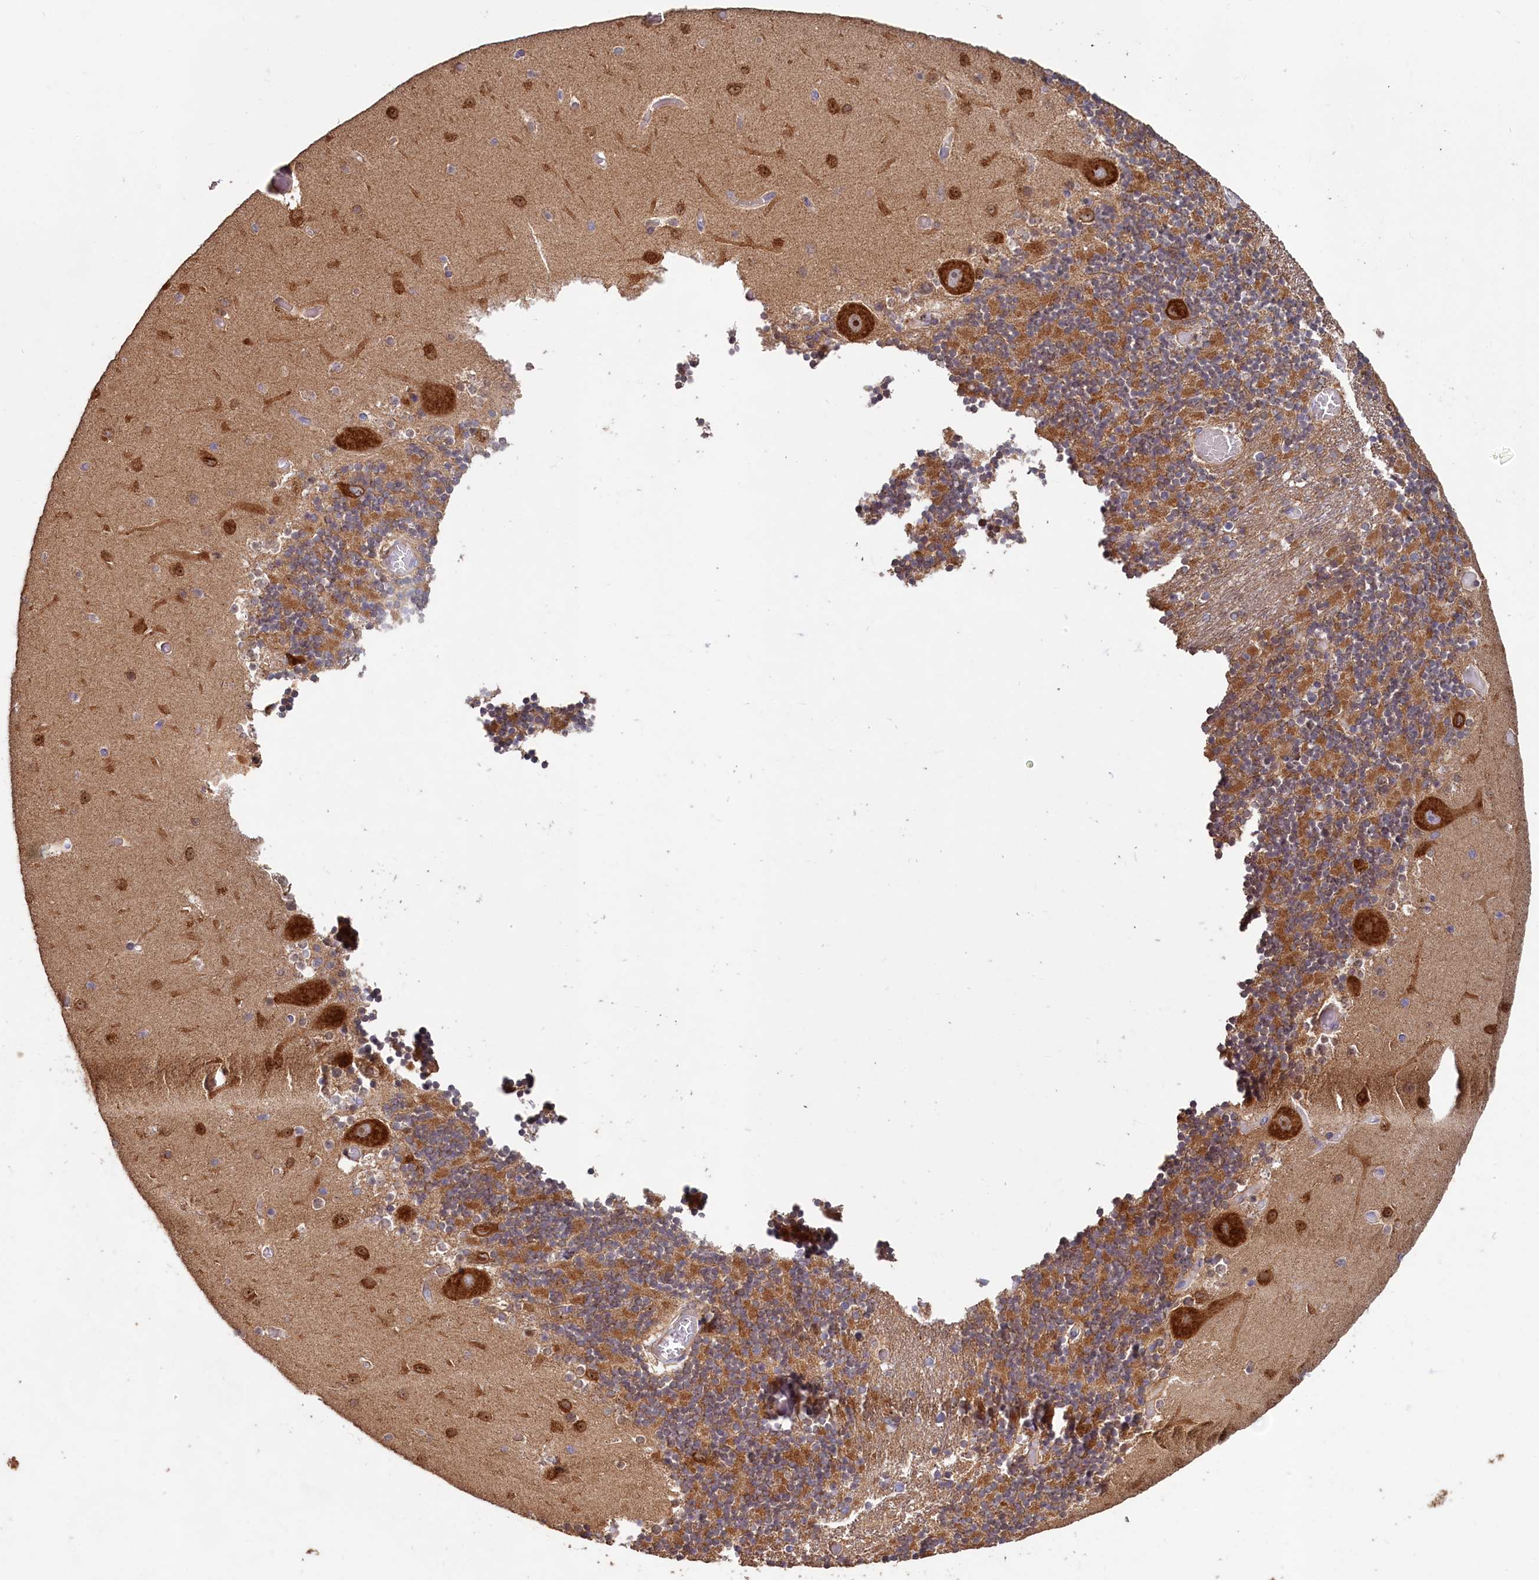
{"staining": {"intensity": "moderate", "quantity": ">75%", "location": "cytoplasmic/membranous"}, "tissue": "cerebellum", "cell_type": "Cells in granular layer", "image_type": "normal", "snomed": [{"axis": "morphology", "description": "Normal tissue, NOS"}, {"axis": "topography", "description": "Cerebellum"}], "caption": "Protein expression analysis of unremarkable human cerebellum reveals moderate cytoplasmic/membranous positivity in approximately >75% of cells in granular layer. (IHC, brightfield microscopy, high magnification).", "gene": "FUNDC1", "patient": {"sex": "female", "age": 28}}